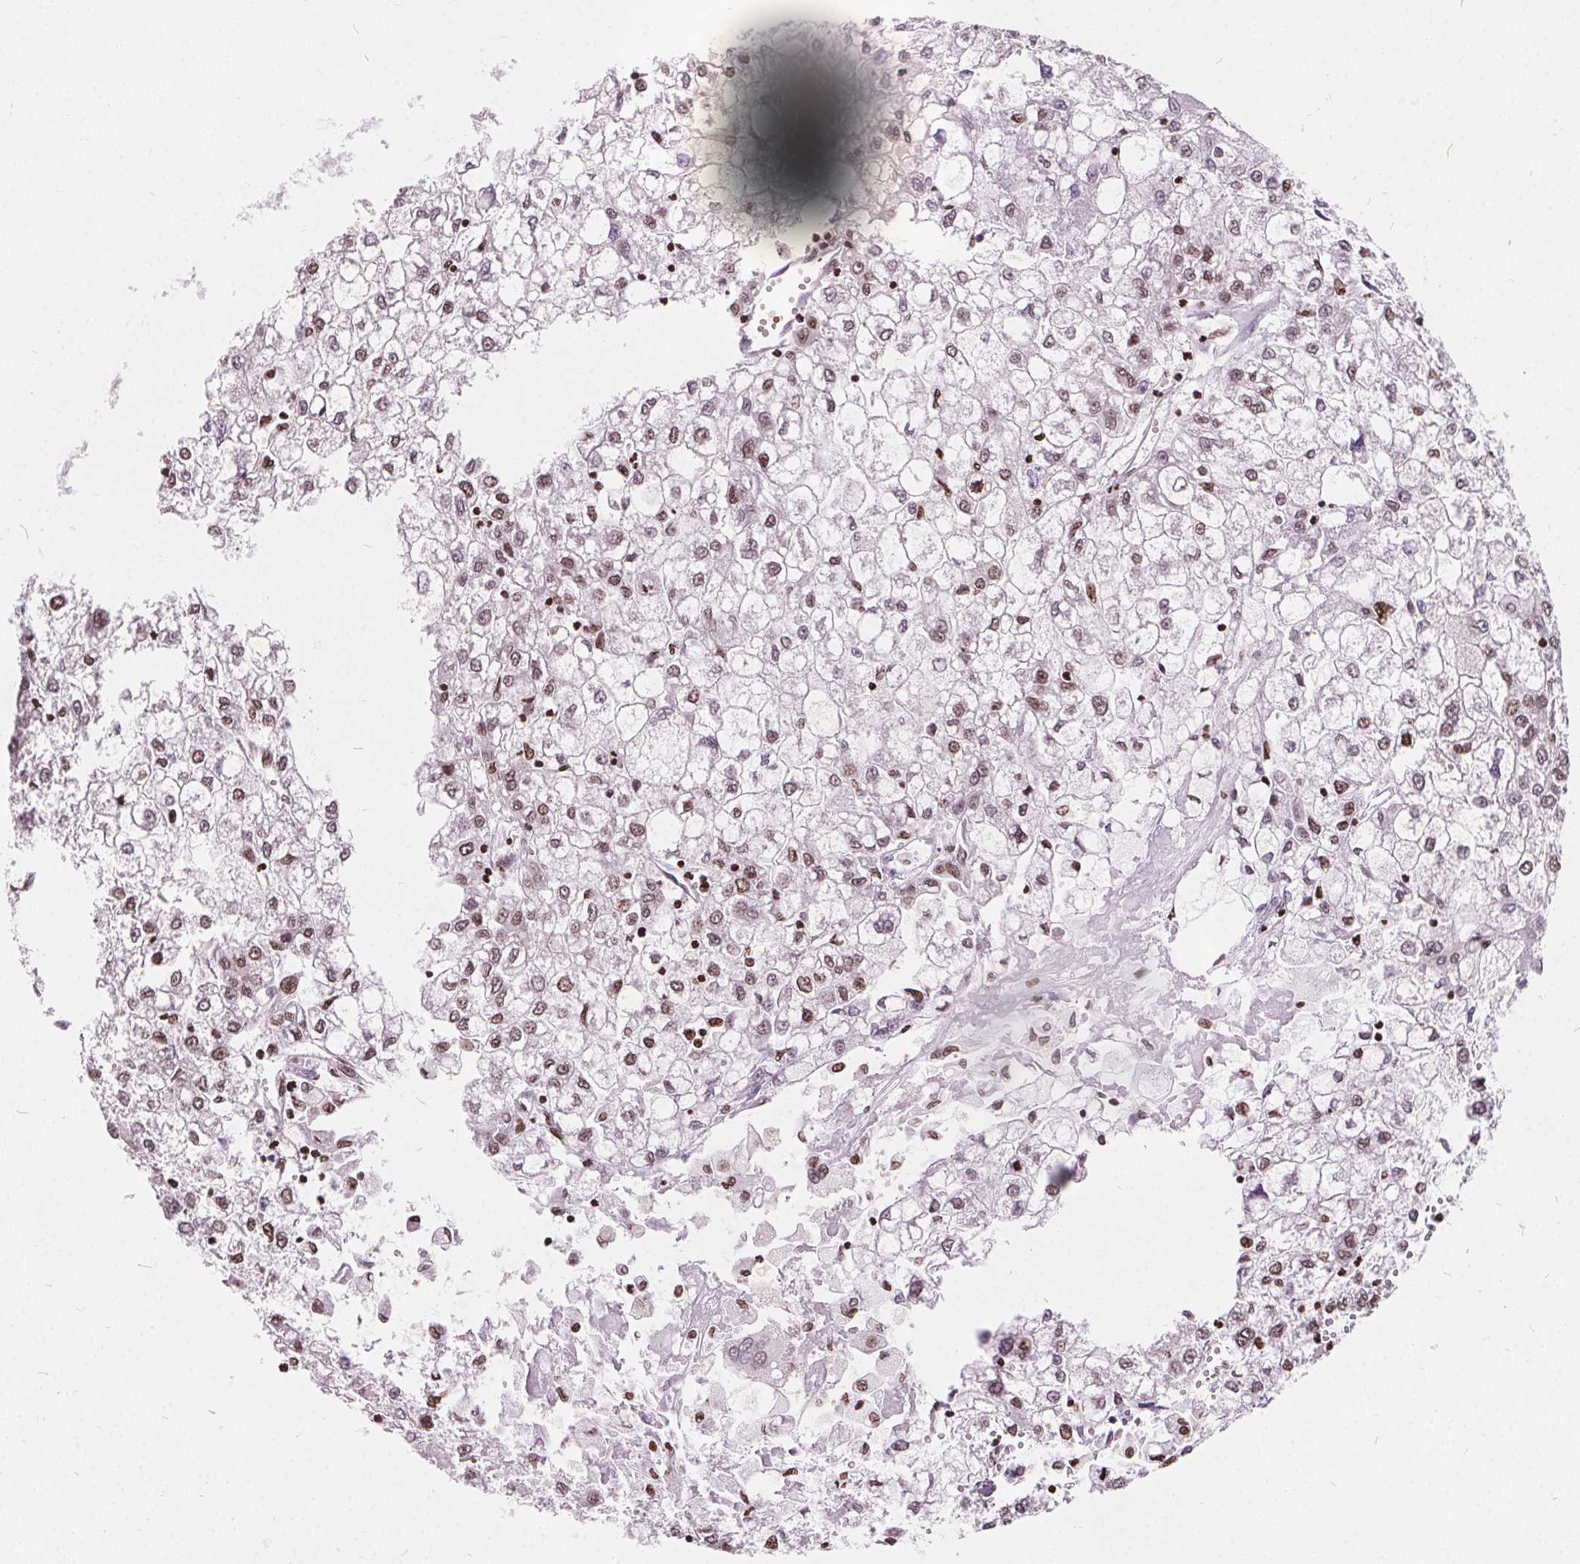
{"staining": {"intensity": "weak", "quantity": ">75%", "location": "nuclear"}, "tissue": "liver cancer", "cell_type": "Tumor cells", "image_type": "cancer", "snomed": [{"axis": "morphology", "description": "Carcinoma, Hepatocellular, NOS"}, {"axis": "topography", "description": "Liver"}], "caption": "DAB immunohistochemical staining of human liver hepatocellular carcinoma shows weak nuclear protein staining in about >75% of tumor cells. (IHC, brightfield microscopy, high magnification).", "gene": "ISLR2", "patient": {"sex": "male", "age": 40}}